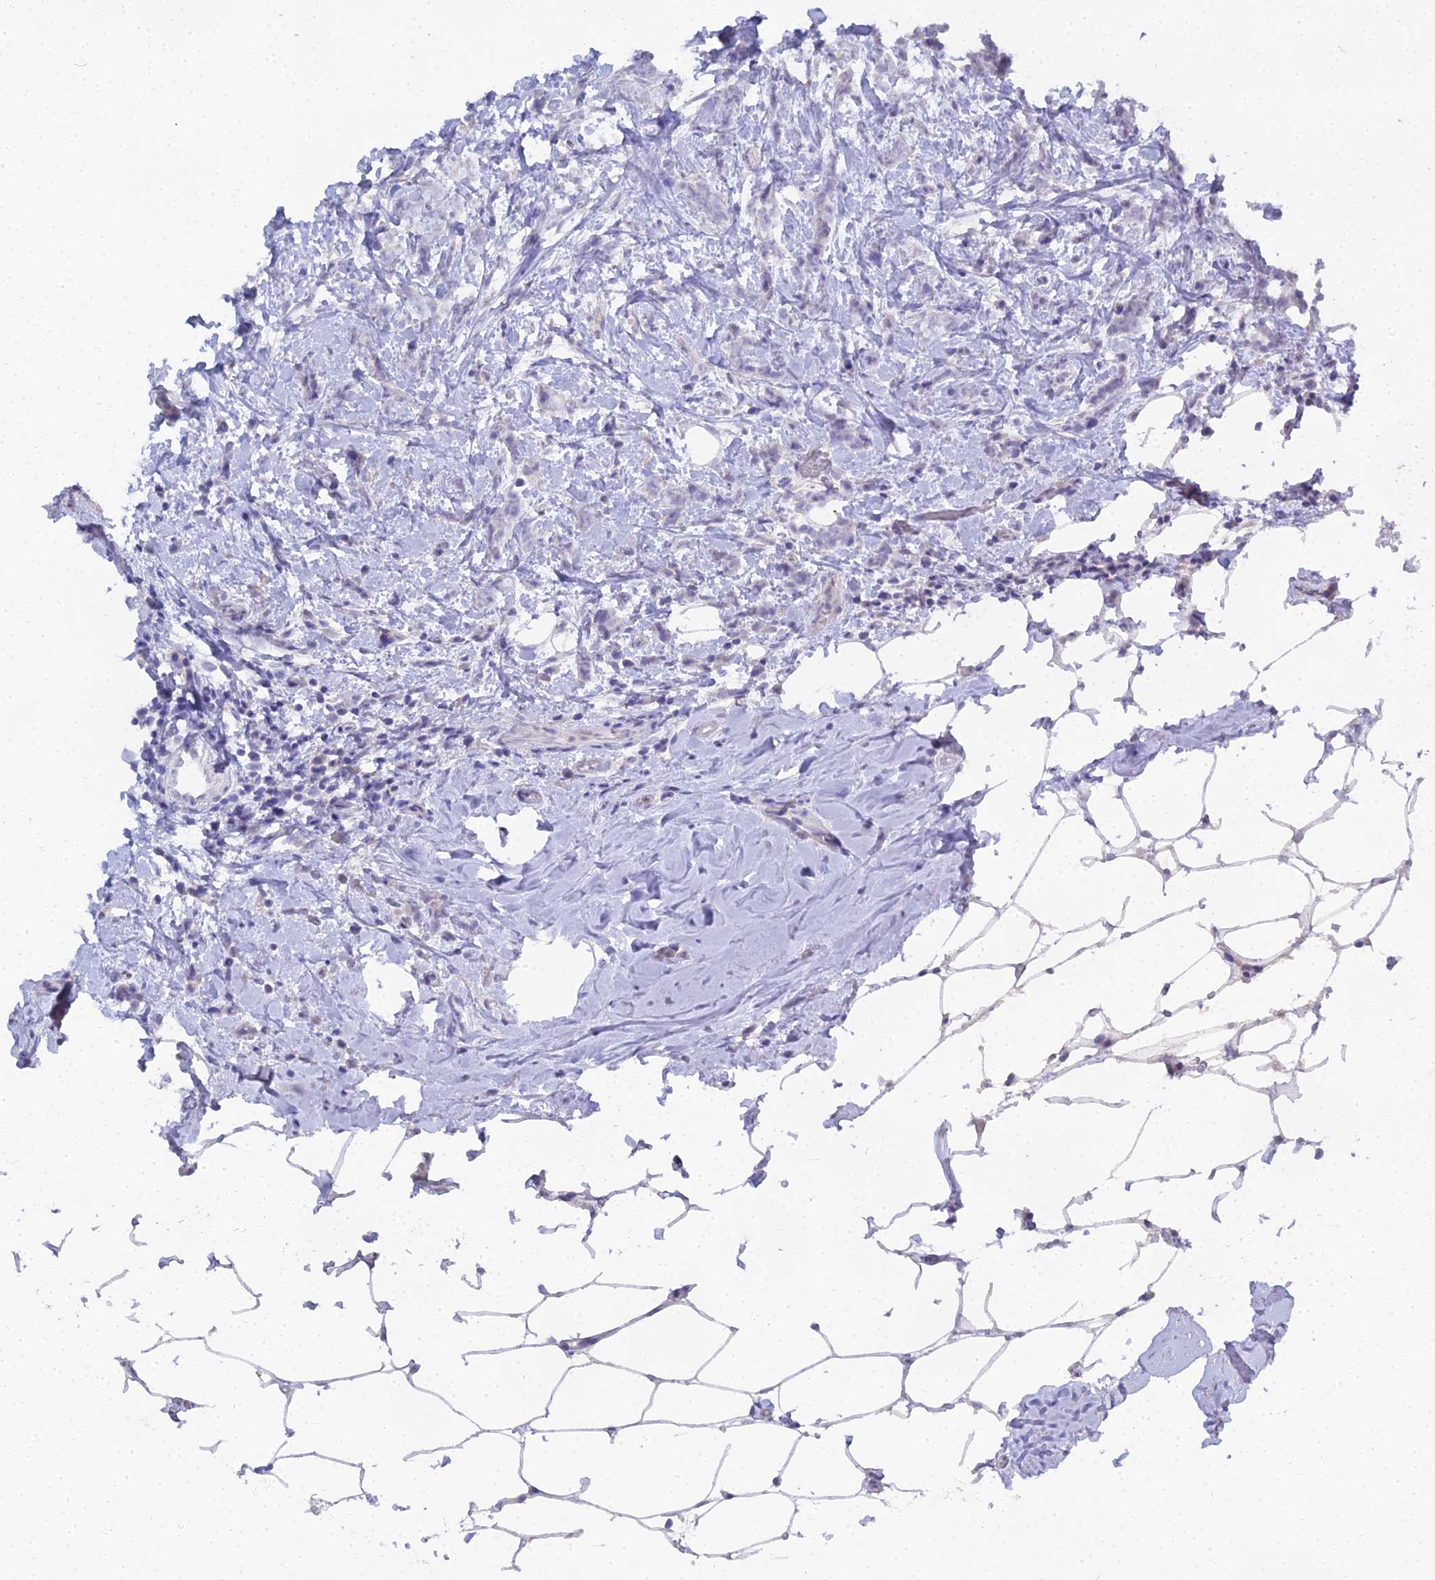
{"staining": {"intensity": "negative", "quantity": "none", "location": "none"}, "tissue": "breast cancer", "cell_type": "Tumor cells", "image_type": "cancer", "snomed": [{"axis": "morphology", "description": "Lobular carcinoma"}, {"axis": "topography", "description": "Breast"}], "caption": "Immunohistochemical staining of human lobular carcinoma (breast) displays no significant positivity in tumor cells.", "gene": "S100A7", "patient": {"sex": "female", "age": 58}}